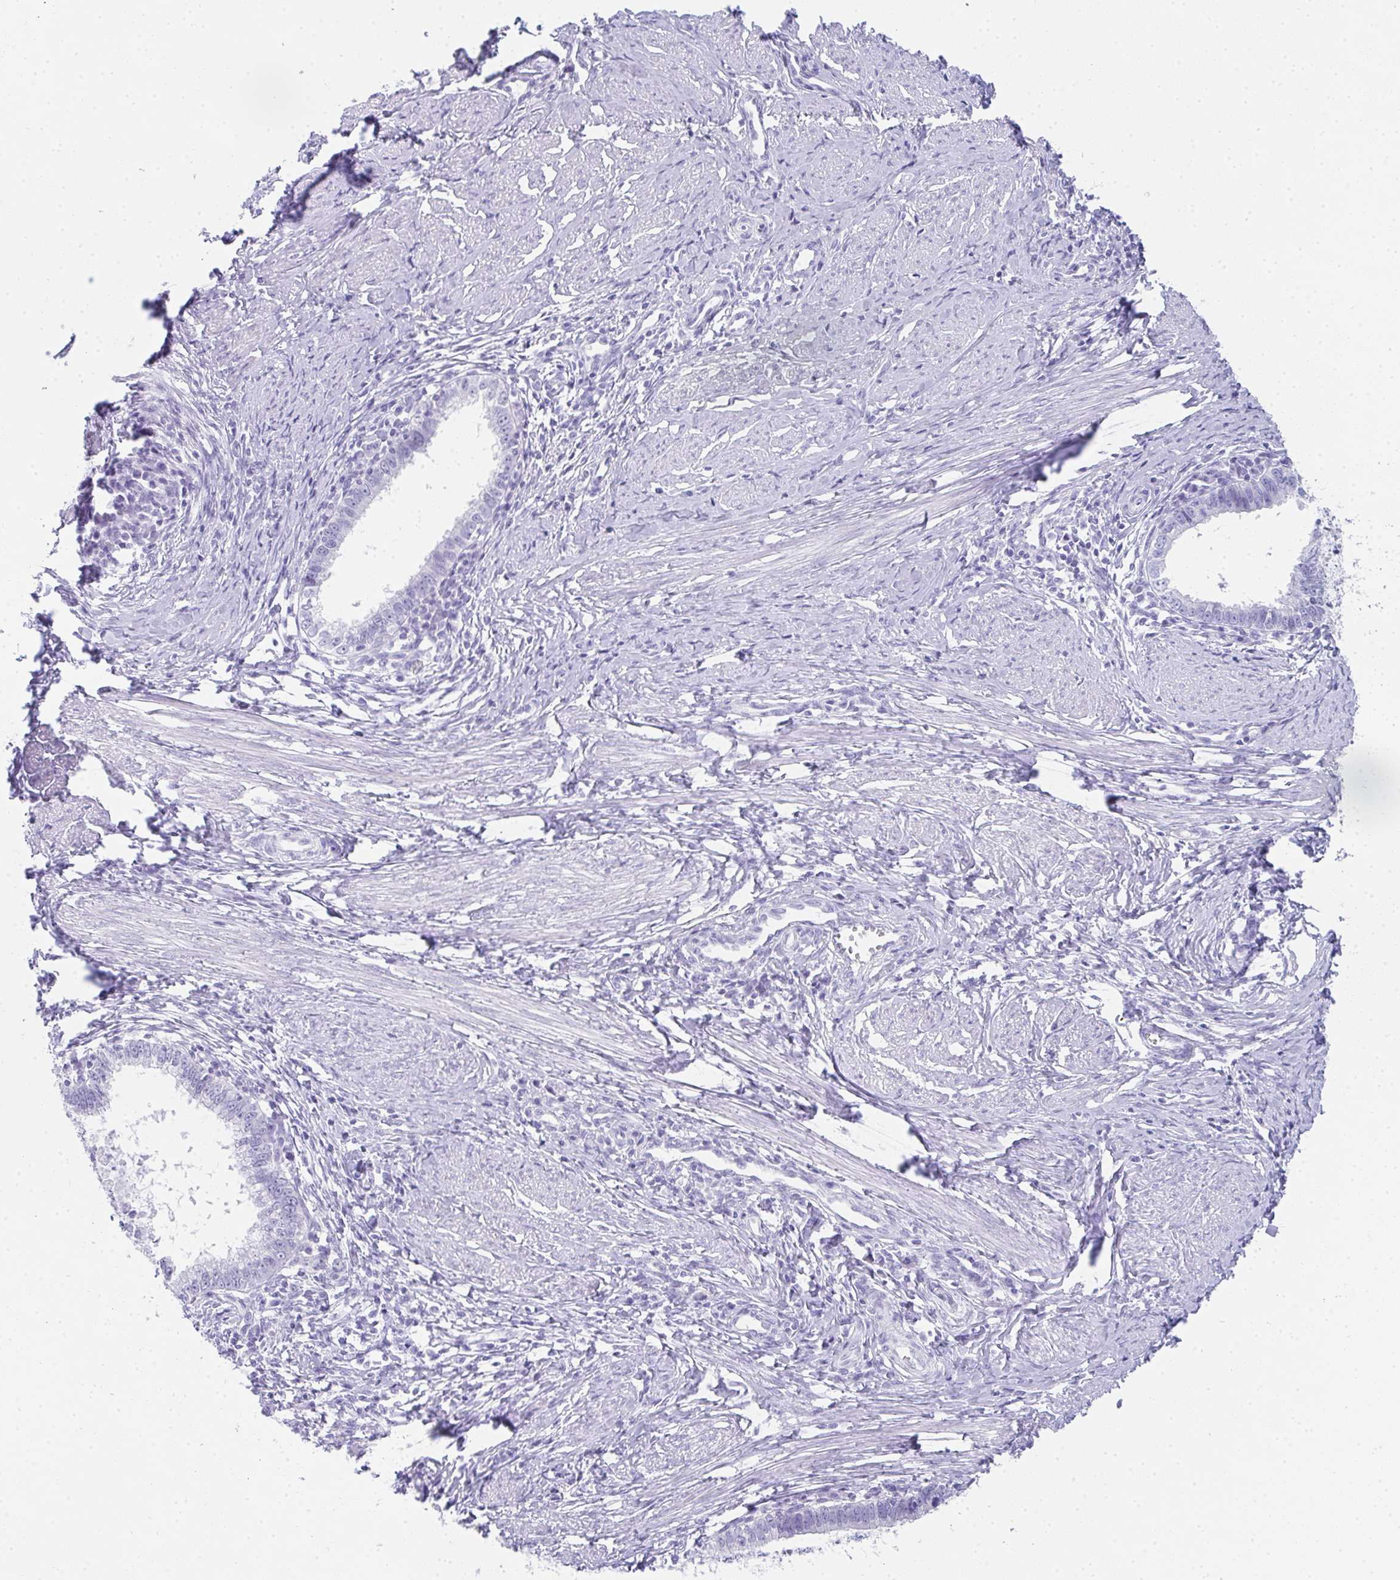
{"staining": {"intensity": "negative", "quantity": "none", "location": "none"}, "tissue": "cervical cancer", "cell_type": "Tumor cells", "image_type": "cancer", "snomed": [{"axis": "morphology", "description": "Adenocarcinoma, NOS"}, {"axis": "topography", "description": "Cervix"}], "caption": "This histopathology image is of cervical cancer (adenocarcinoma) stained with immunohistochemistry to label a protein in brown with the nuclei are counter-stained blue. There is no positivity in tumor cells. Brightfield microscopy of immunohistochemistry stained with DAB (brown) and hematoxylin (blue), captured at high magnification.", "gene": "RLF", "patient": {"sex": "female", "age": 36}}